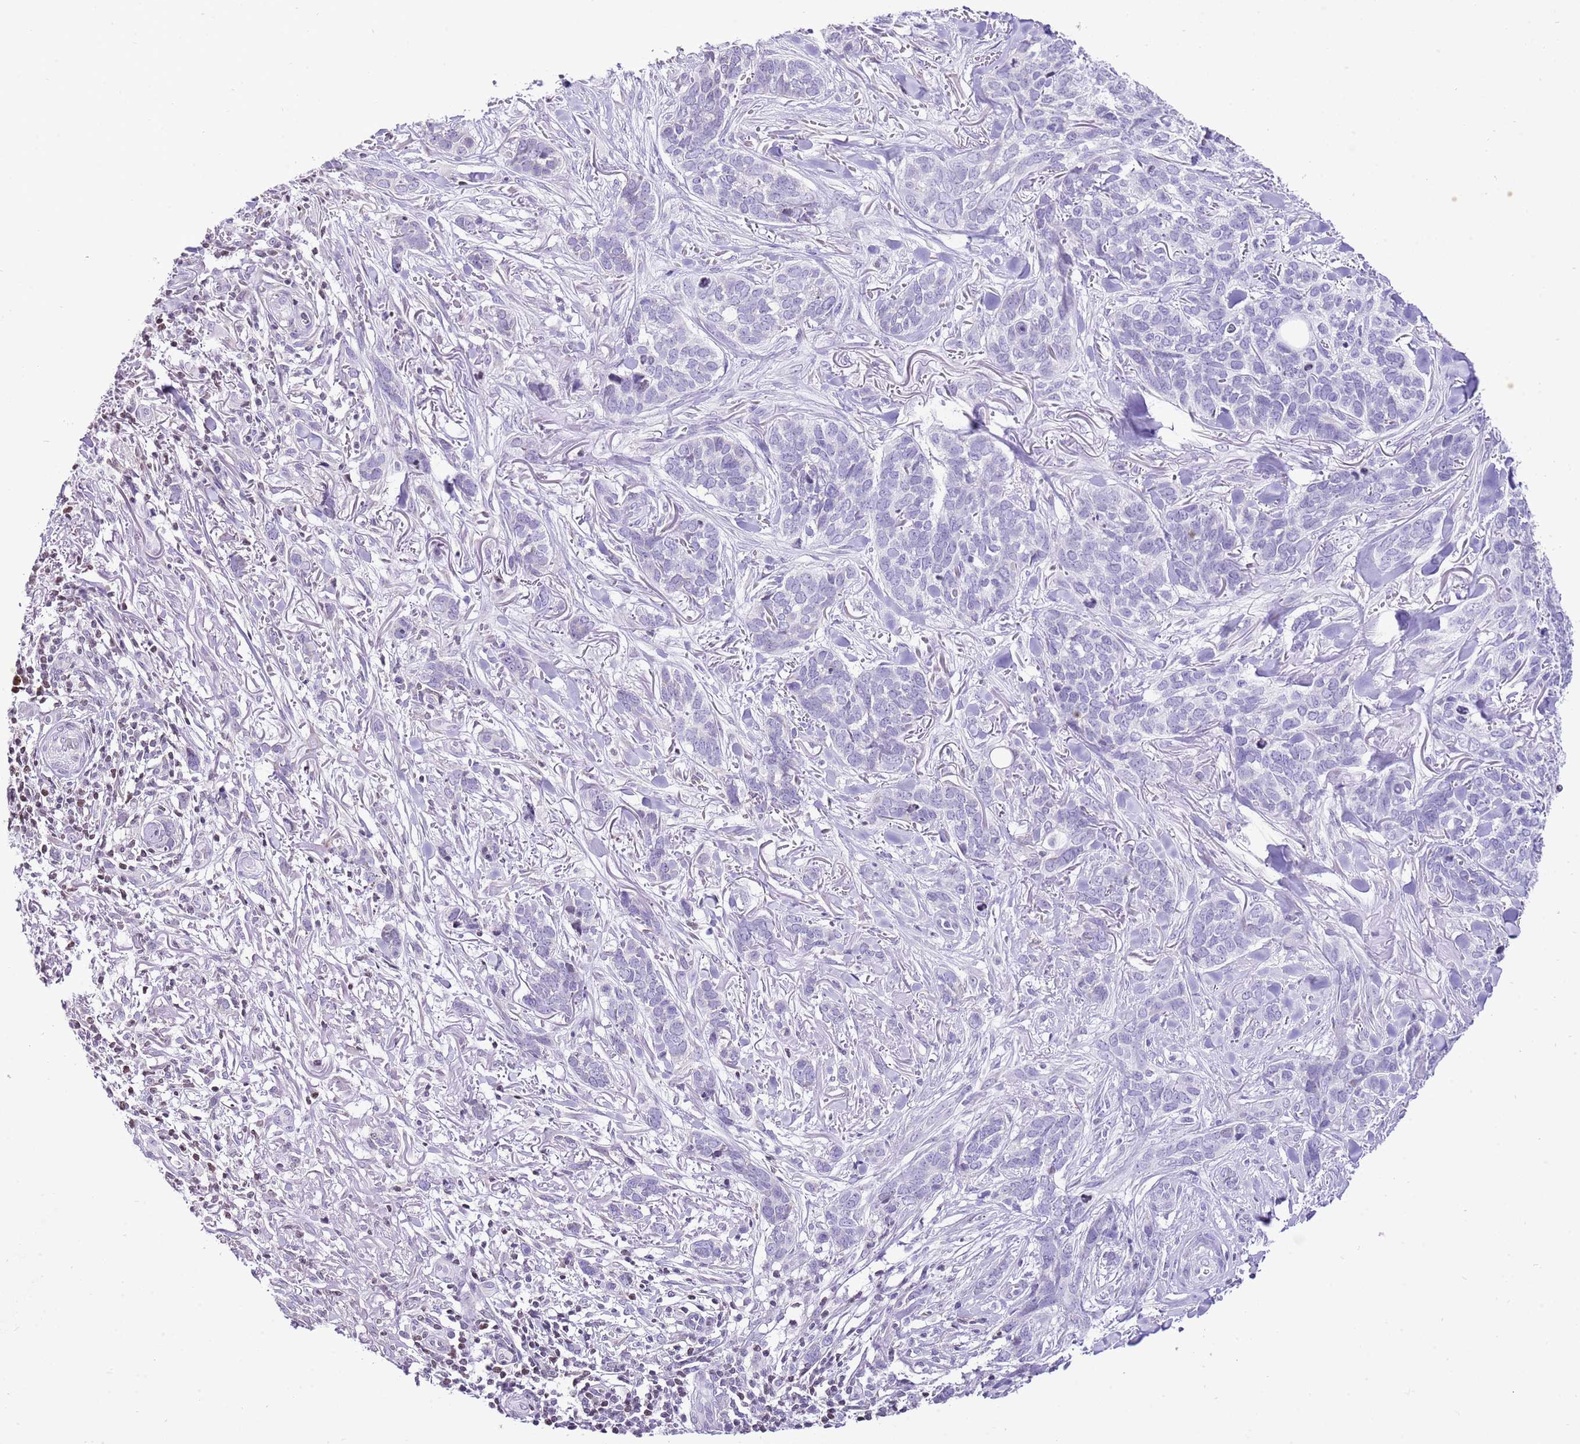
{"staining": {"intensity": "negative", "quantity": "none", "location": "none"}, "tissue": "skin cancer", "cell_type": "Tumor cells", "image_type": "cancer", "snomed": [{"axis": "morphology", "description": "Basal cell carcinoma"}, {"axis": "topography", "description": "Skin"}], "caption": "Immunohistochemistry micrograph of human basal cell carcinoma (skin) stained for a protein (brown), which shows no positivity in tumor cells.", "gene": "PRR15", "patient": {"sex": "male", "age": 86}}